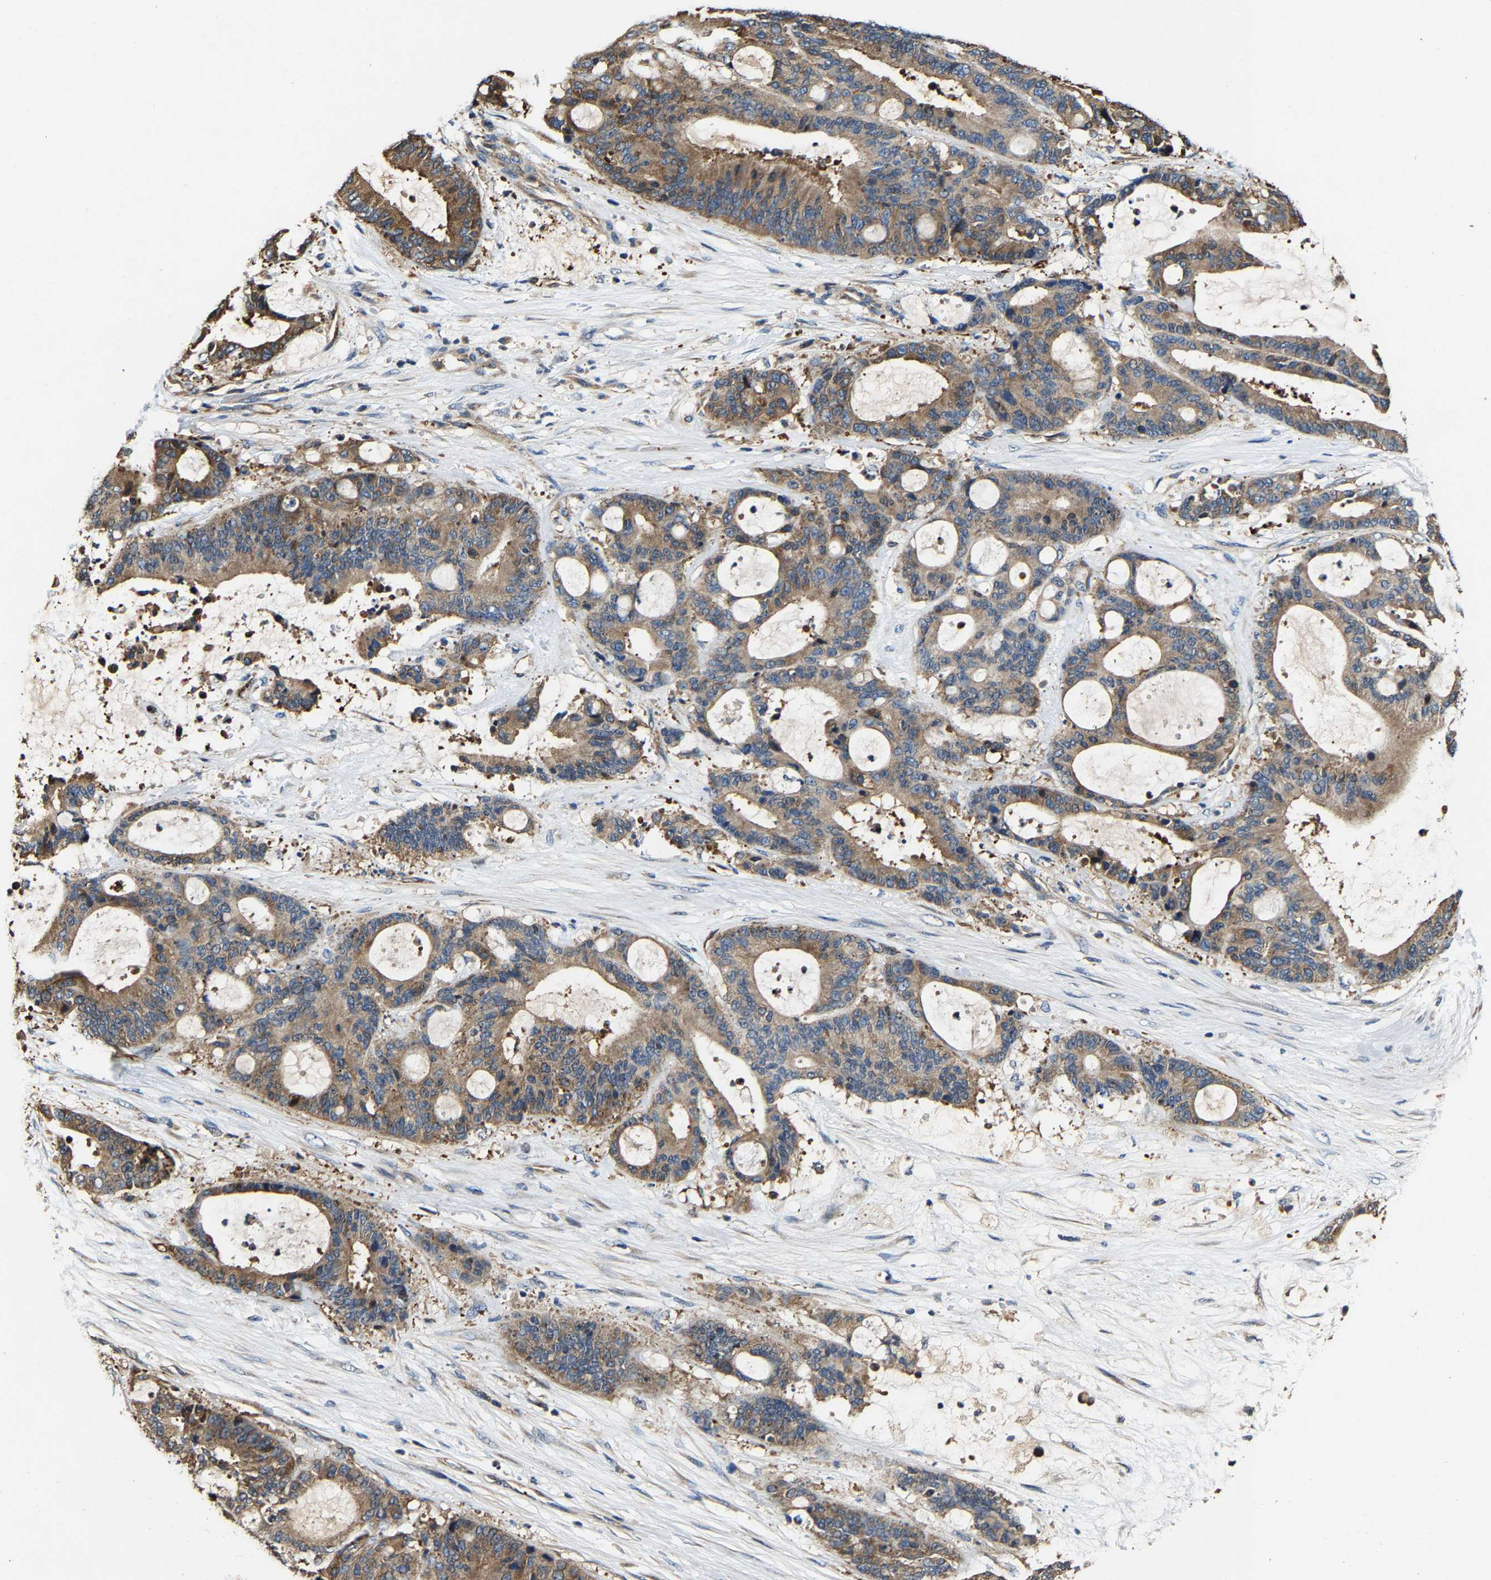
{"staining": {"intensity": "moderate", "quantity": ">75%", "location": "cytoplasmic/membranous"}, "tissue": "liver cancer", "cell_type": "Tumor cells", "image_type": "cancer", "snomed": [{"axis": "morphology", "description": "Normal tissue, NOS"}, {"axis": "morphology", "description": "Cholangiocarcinoma"}, {"axis": "topography", "description": "Liver"}, {"axis": "topography", "description": "Peripheral nerve tissue"}], "caption": "DAB (3,3'-diaminobenzidine) immunohistochemical staining of human cholangiocarcinoma (liver) exhibits moderate cytoplasmic/membranous protein expression in approximately >75% of tumor cells. (DAB (3,3'-diaminobenzidine) IHC with brightfield microscopy, high magnification).", "gene": "GFRA3", "patient": {"sex": "female", "age": 73}}